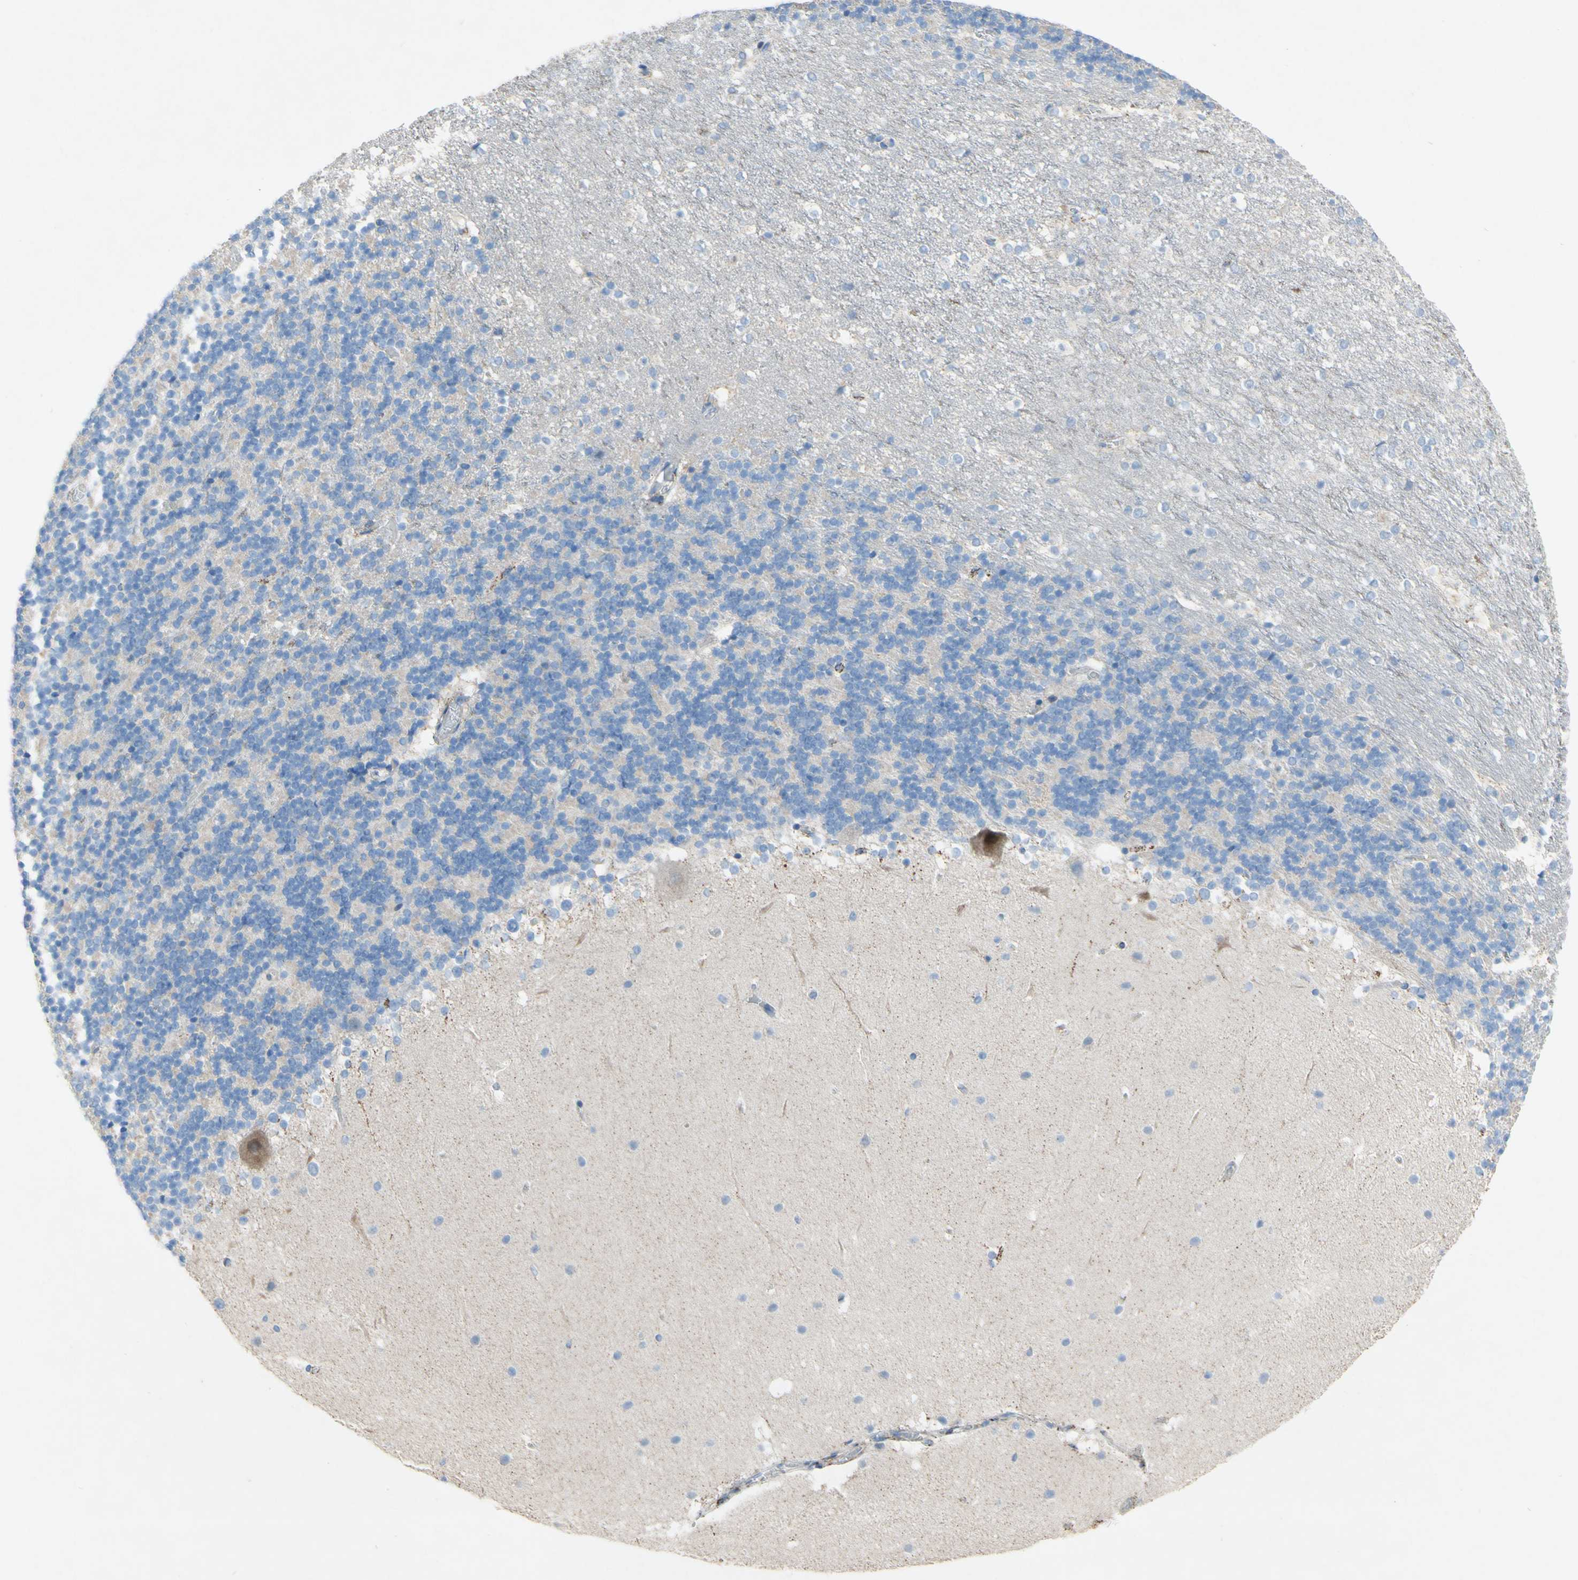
{"staining": {"intensity": "negative", "quantity": "none", "location": "none"}, "tissue": "cerebellum", "cell_type": "Cells in granular layer", "image_type": "normal", "snomed": [{"axis": "morphology", "description": "Normal tissue, NOS"}, {"axis": "topography", "description": "Cerebellum"}], "caption": "This micrograph is of benign cerebellum stained with immunohistochemistry (IHC) to label a protein in brown with the nuclei are counter-stained blue. There is no expression in cells in granular layer.", "gene": "ACADL", "patient": {"sex": "female", "age": 19}}